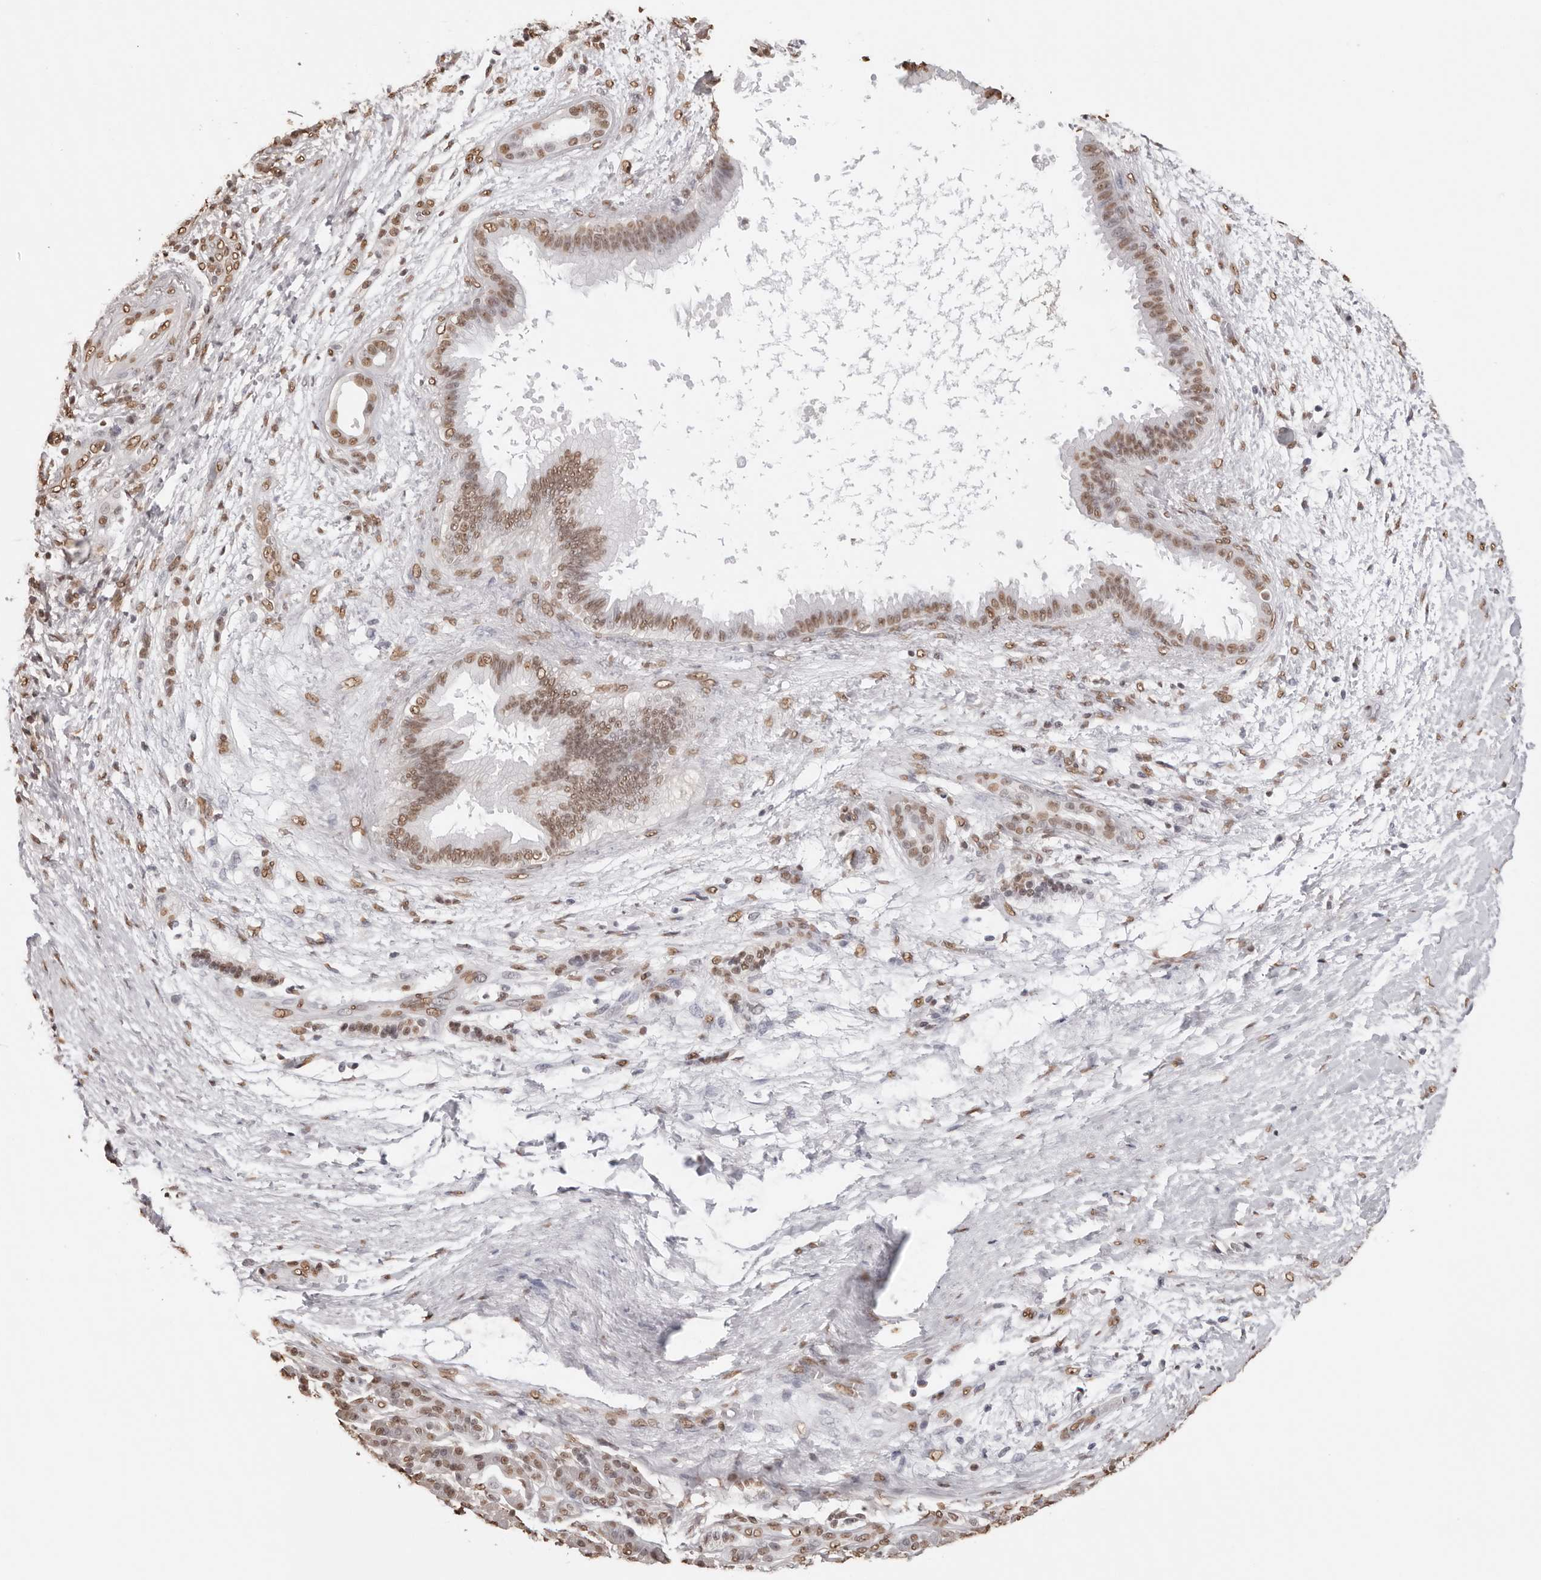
{"staining": {"intensity": "moderate", "quantity": ">75%", "location": "nuclear"}, "tissue": "pancreatic cancer", "cell_type": "Tumor cells", "image_type": "cancer", "snomed": [{"axis": "morphology", "description": "Adenocarcinoma, NOS"}, {"axis": "topography", "description": "Pancreas"}], "caption": "Human pancreatic adenocarcinoma stained with a protein marker reveals moderate staining in tumor cells.", "gene": "OLIG3", "patient": {"sex": "male", "age": 59}}